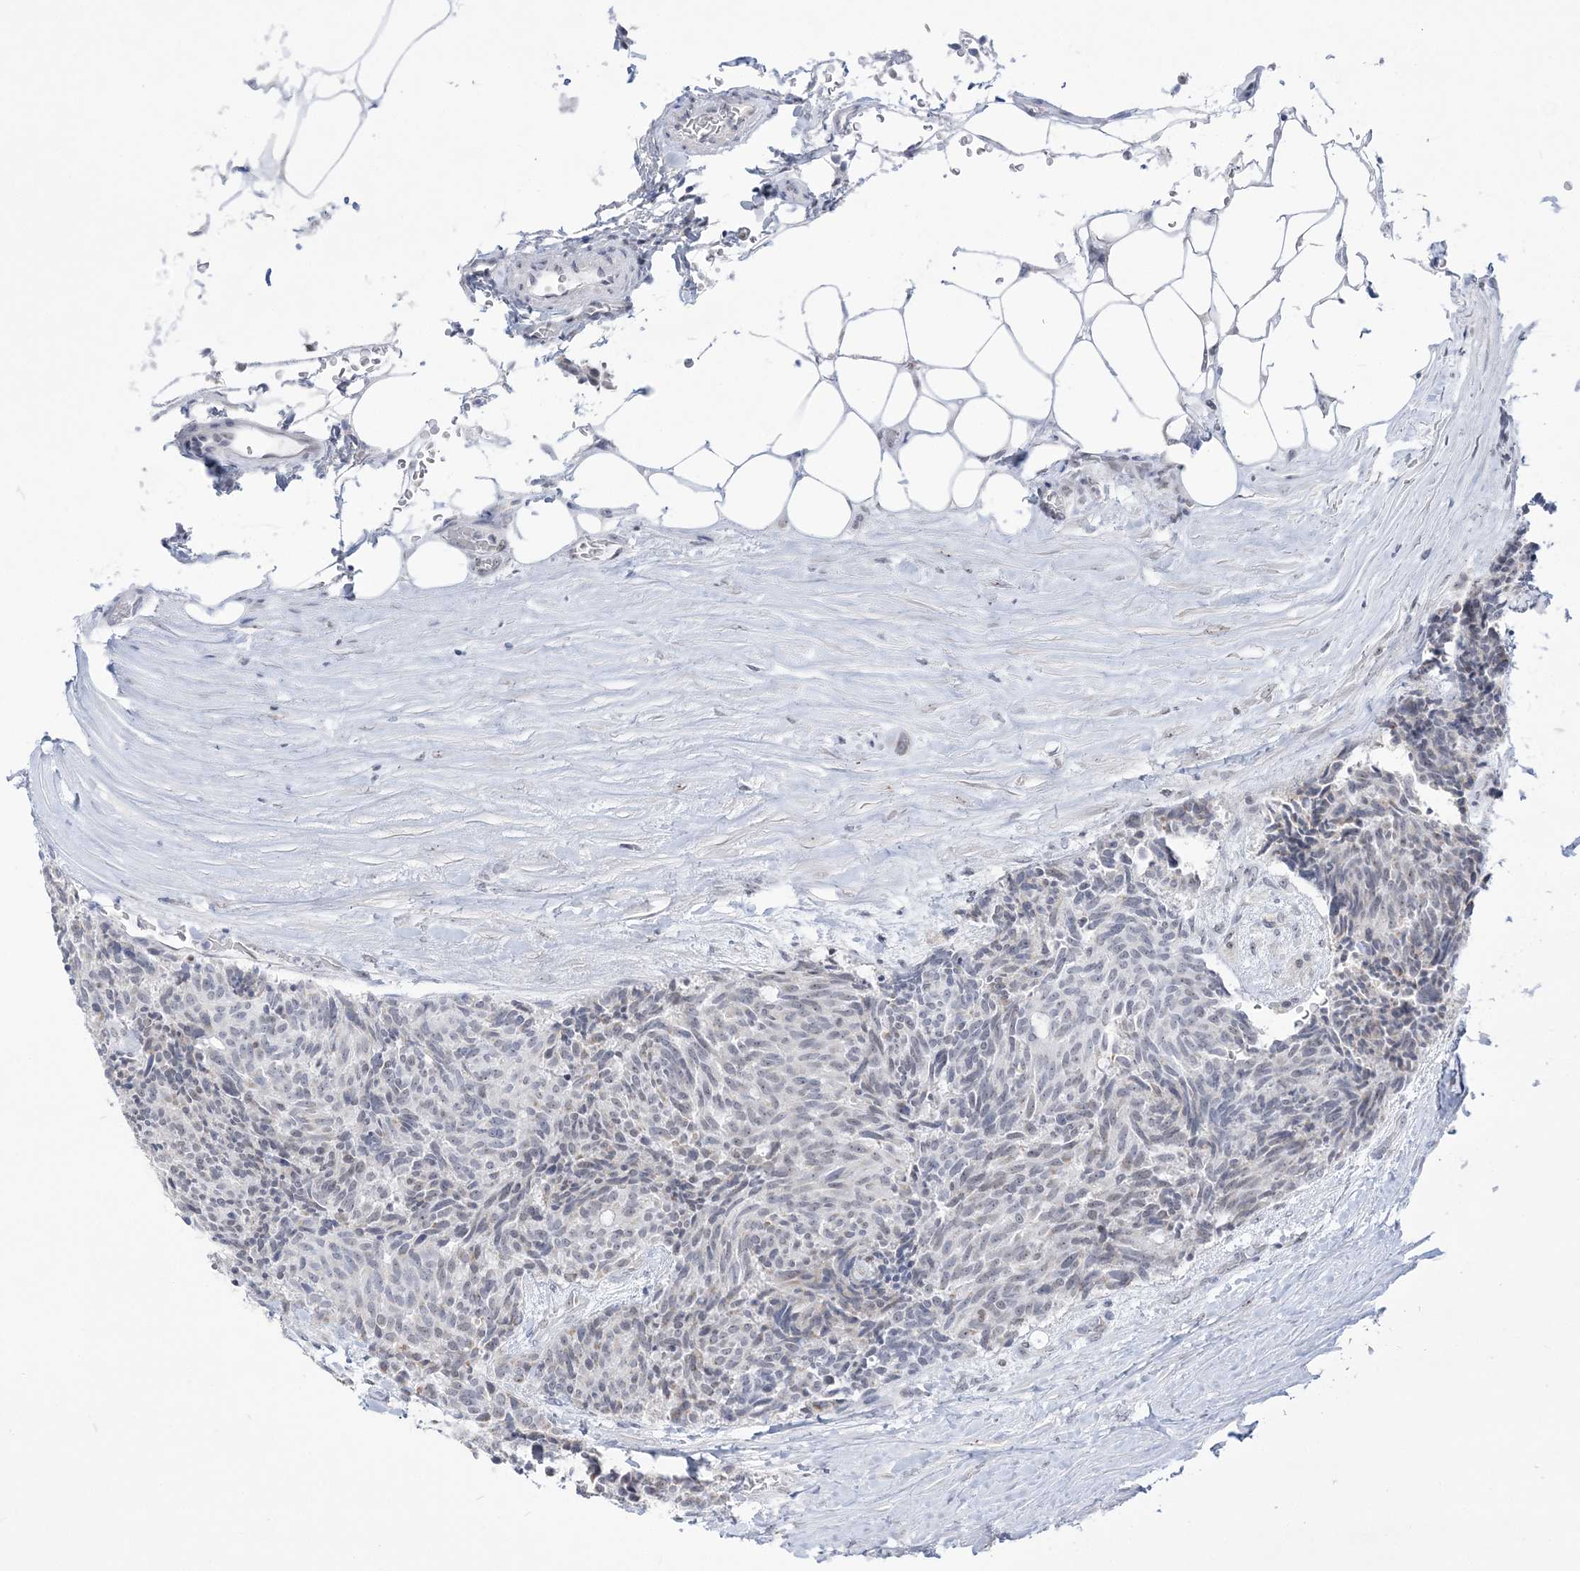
{"staining": {"intensity": "weak", "quantity": "<25%", "location": "nuclear"}, "tissue": "carcinoid", "cell_type": "Tumor cells", "image_type": "cancer", "snomed": [{"axis": "morphology", "description": "Carcinoid, malignant, NOS"}, {"axis": "topography", "description": "Pancreas"}], "caption": "Histopathology image shows no protein expression in tumor cells of malignant carcinoid tissue. (Brightfield microscopy of DAB (3,3'-diaminobenzidine) IHC at high magnification).", "gene": "DDX21", "patient": {"sex": "female", "age": 54}}